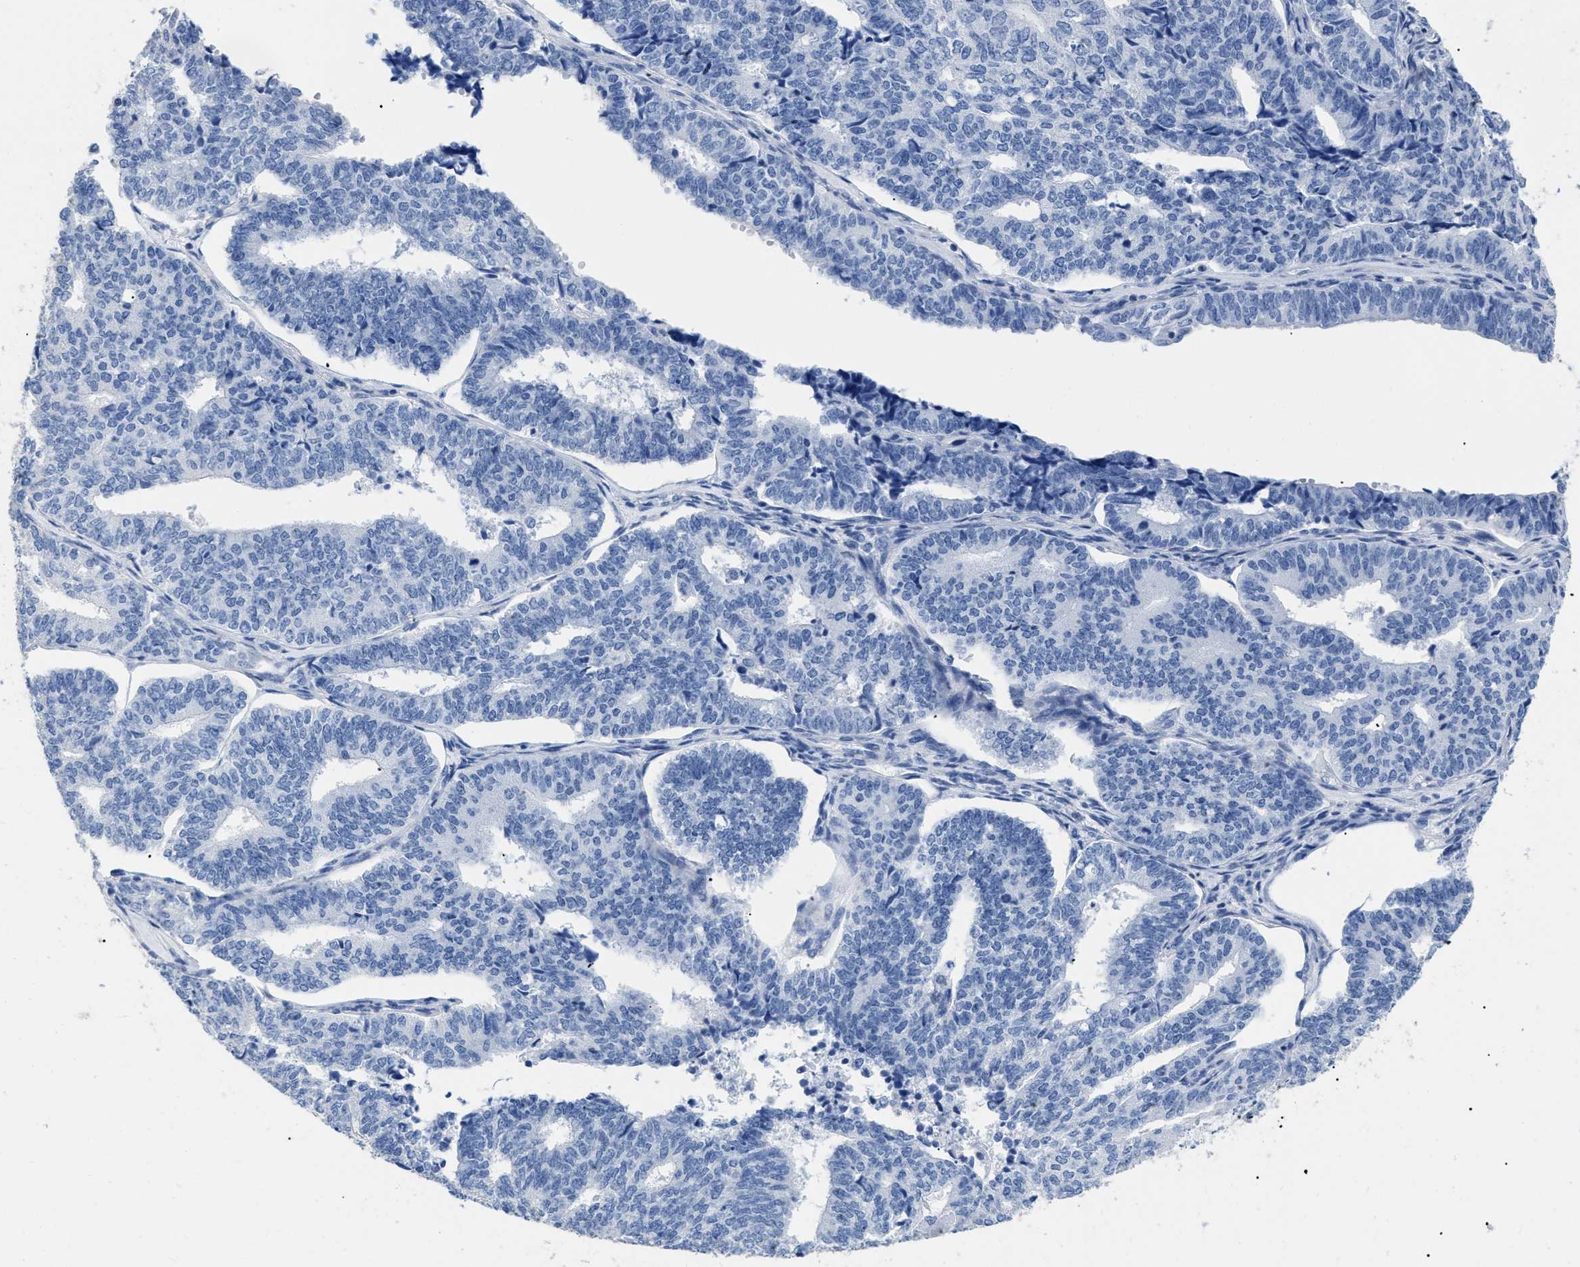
{"staining": {"intensity": "negative", "quantity": "none", "location": "none"}, "tissue": "endometrial cancer", "cell_type": "Tumor cells", "image_type": "cancer", "snomed": [{"axis": "morphology", "description": "Adenocarcinoma, NOS"}, {"axis": "topography", "description": "Endometrium"}], "caption": "There is no significant expression in tumor cells of endometrial cancer (adenocarcinoma).", "gene": "DLC1", "patient": {"sex": "female", "age": 70}}